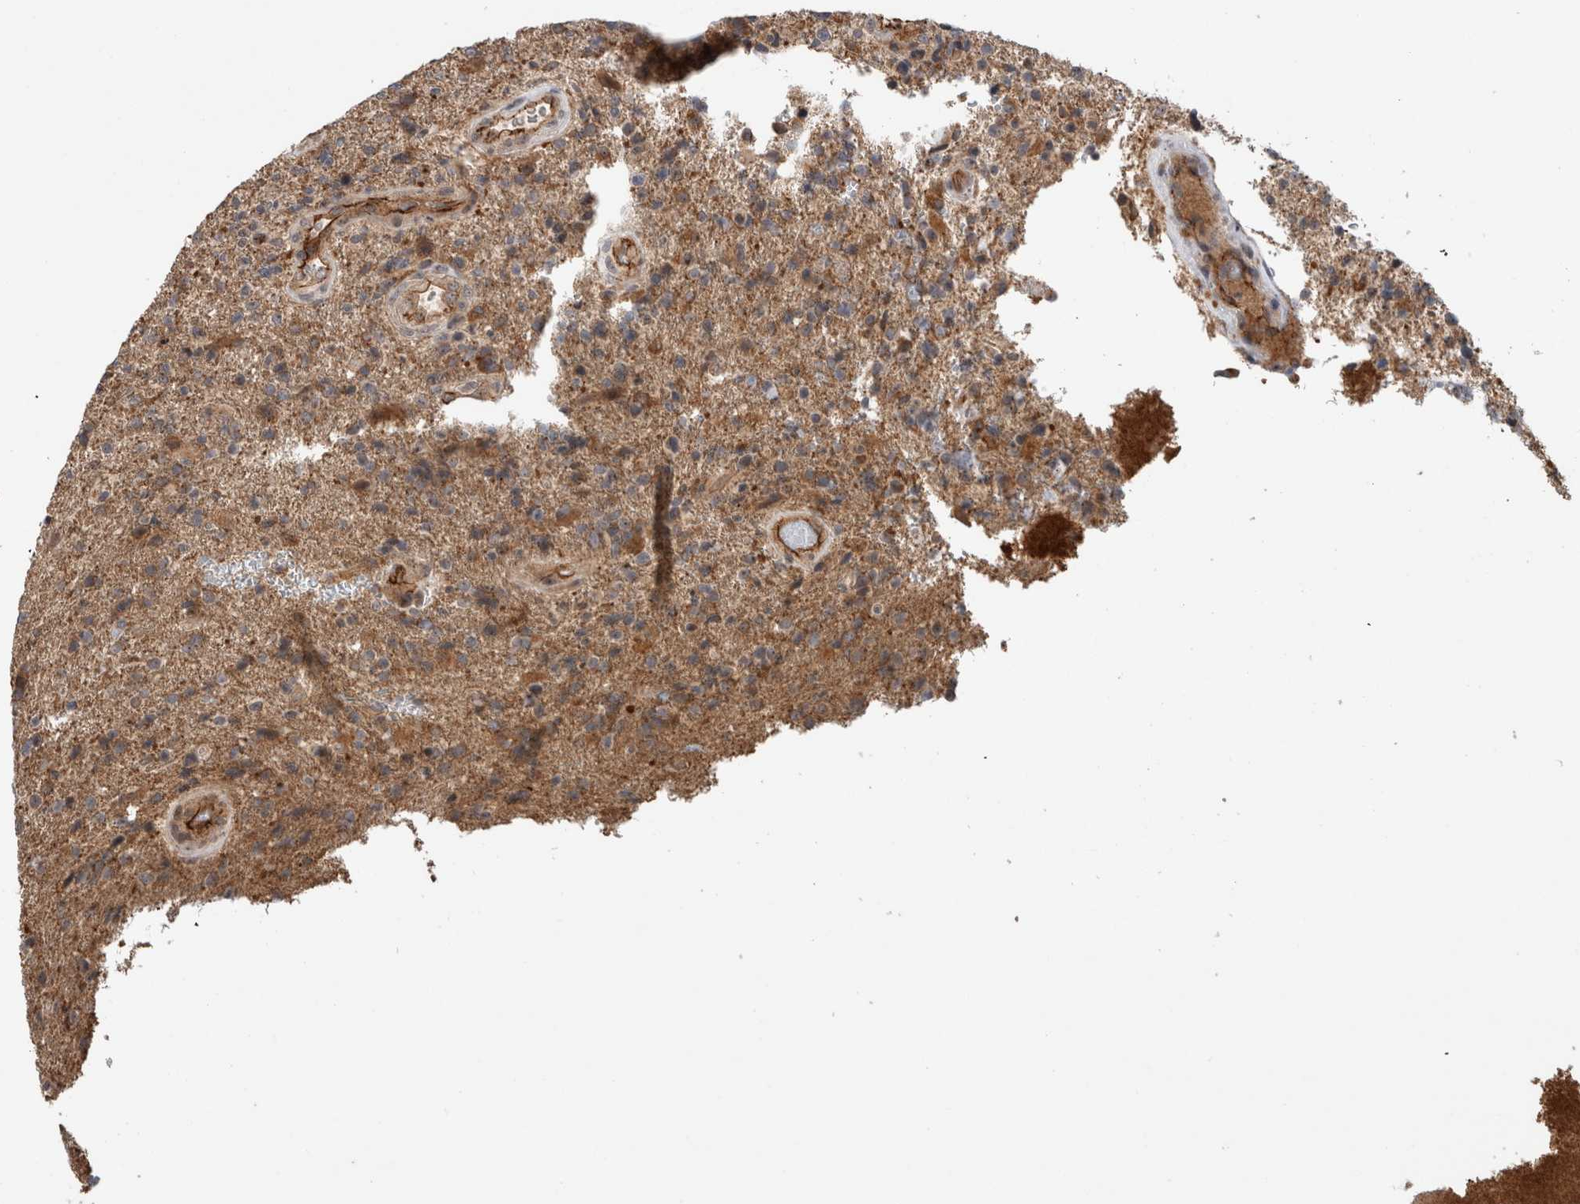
{"staining": {"intensity": "weak", "quantity": ">75%", "location": "cytoplasmic/membranous"}, "tissue": "glioma", "cell_type": "Tumor cells", "image_type": "cancer", "snomed": [{"axis": "morphology", "description": "Glioma, malignant, High grade"}, {"axis": "topography", "description": "Brain"}], "caption": "High-grade glioma (malignant) was stained to show a protein in brown. There is low levels of weak cytoplasmic/membranous positivity in about >75% of tumor cells.", "gene": "ADGRL3", "patient": {"sex": "male", "age": 72}}